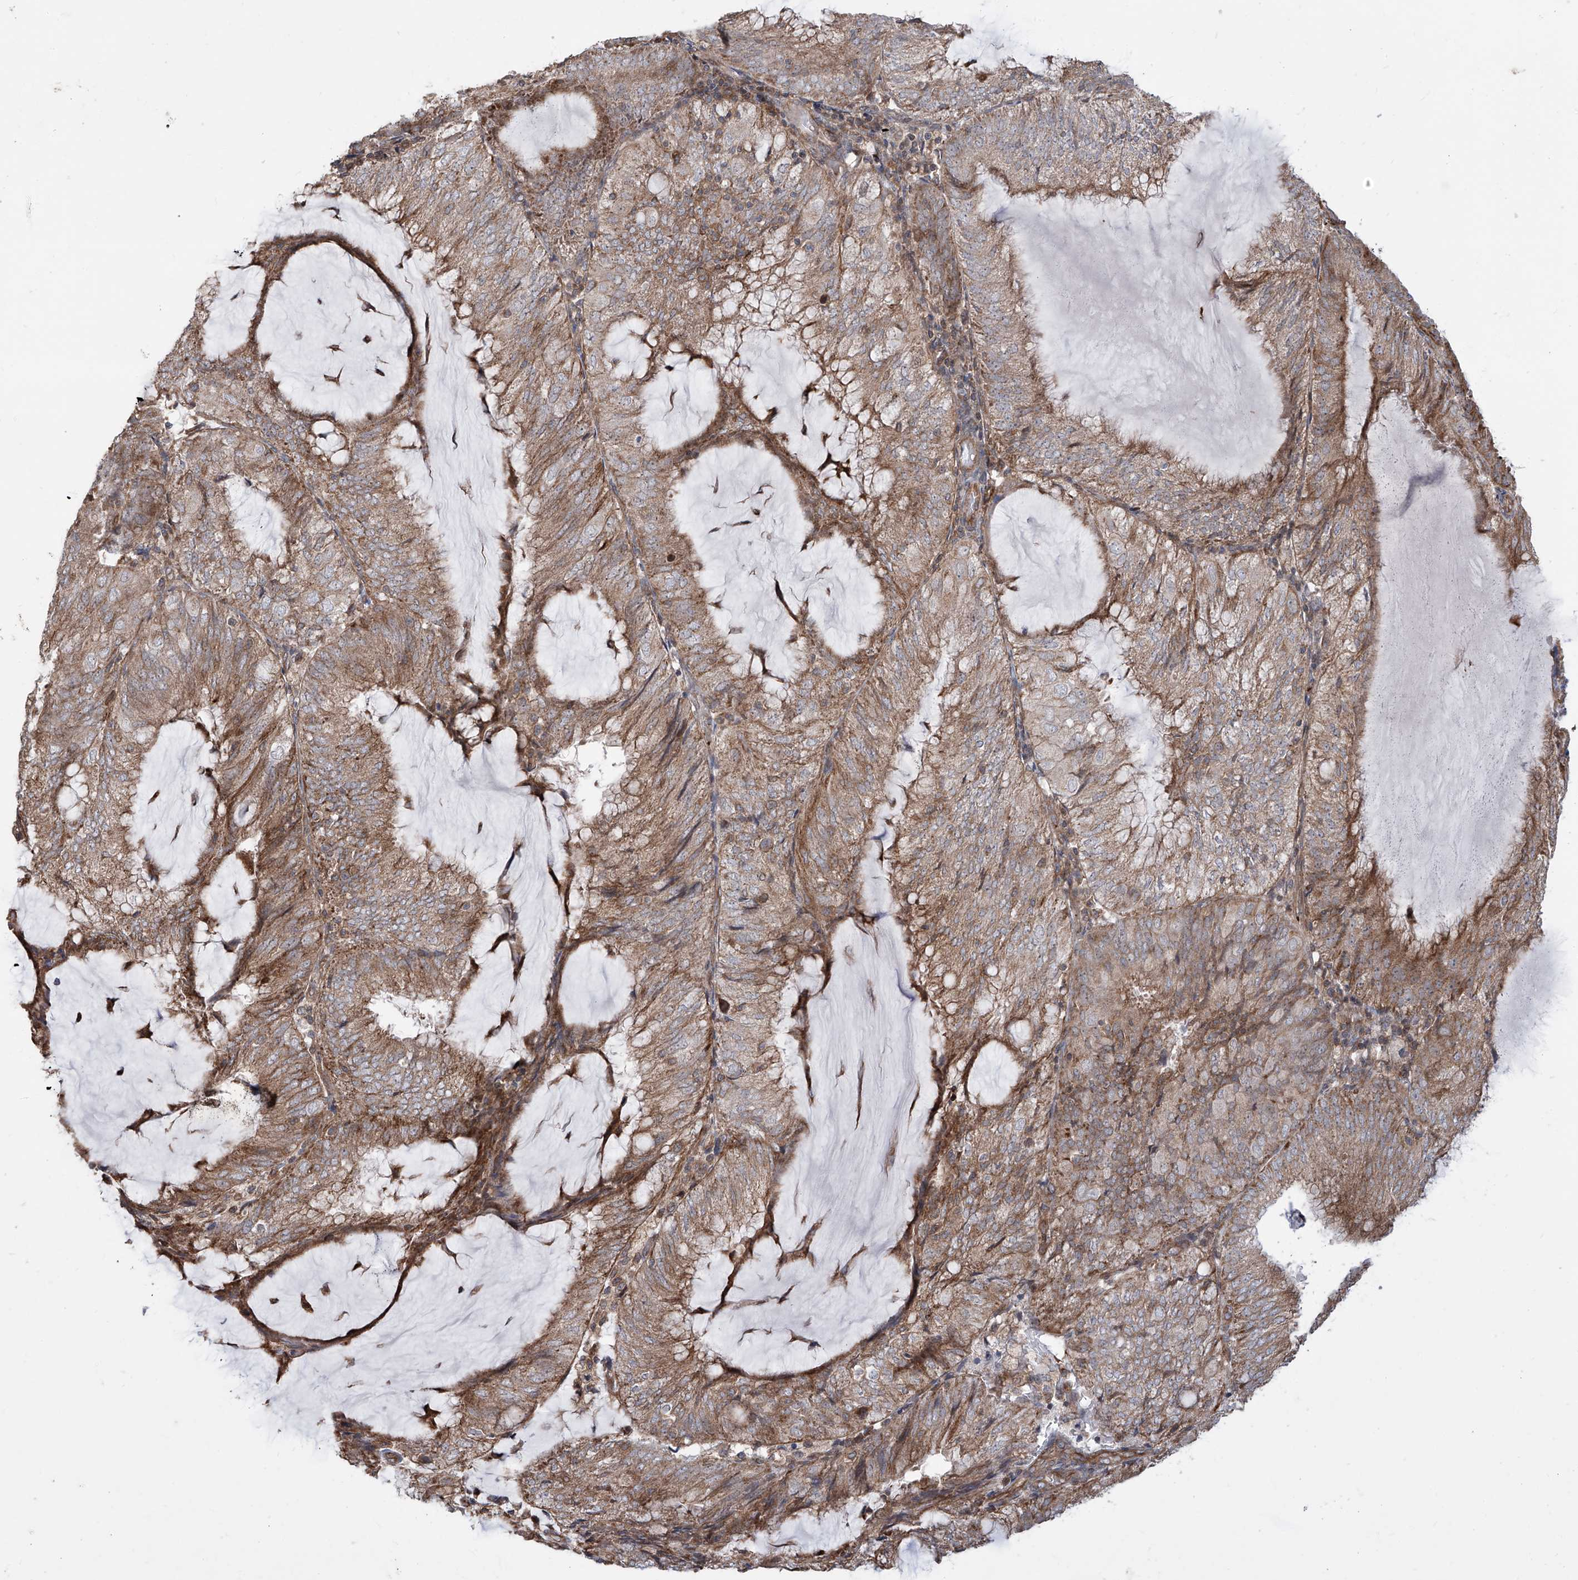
{"staining": {"intensity": "moderate", "quantity": ">75%", "location": "cytoplasmic/membranous"}, "tissue": "endometrial cancer", "cell_type": "Tumor cells", "image_type": "cancer", "snomed": [{"axis": "morphology", "description": "Adenocarcinoma, NOS"}, {"axis": "topography", "description": "Endometrium"}], "caption": "Human endometrial cancer (adenocarcinoma) stained with a brown dye exhibits moderate cytoplasmic/membranous positive positivity in approximately >75% of tumor cells.", "gene": "APAF1", "patient": {"sex": "female", "age": 81}}